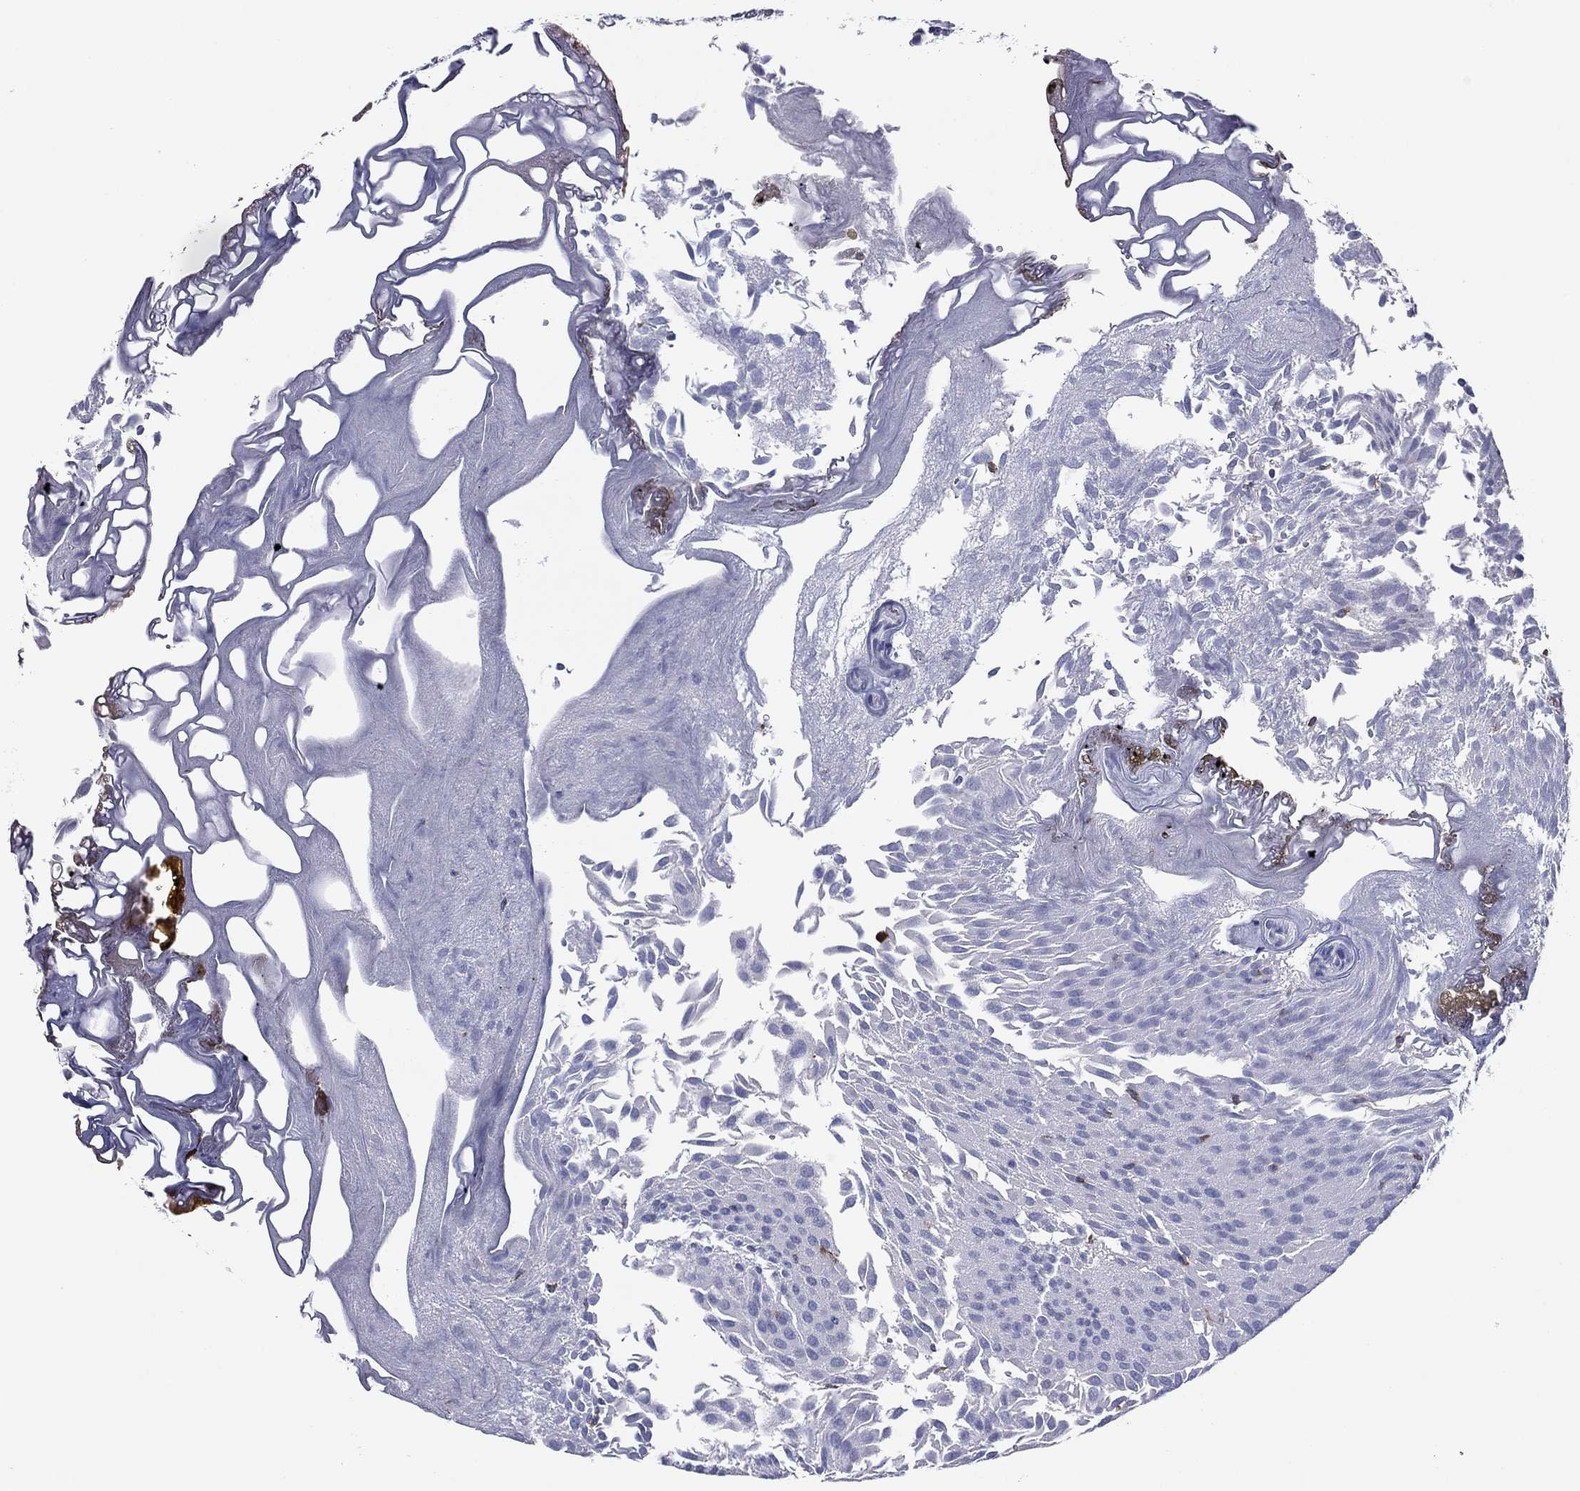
{"staining": {"intensity": "negative", "quantity": "none", "location": "none"}, "tissue": "urothelial cancer", "cell_type": "Tumor cells", "image_type": "cancer", "snomed": [{"axis": "morphology", "description": "Urothelial carcinoma, Low grade"}, {"axis": "topography", "description": "Urinary bladder"}], "caption": "Tumor cells are negative for protein expression in human urothelial carcinoma (low-grade). (Stains: DAB (3,3'-diaminobenzidine) IHC with hematoxylin counter stain, Microscopy: brightfield microscopy at high magnification).", "gene": "ITGAE", "patient": {"sex": "male", "age": 52}}